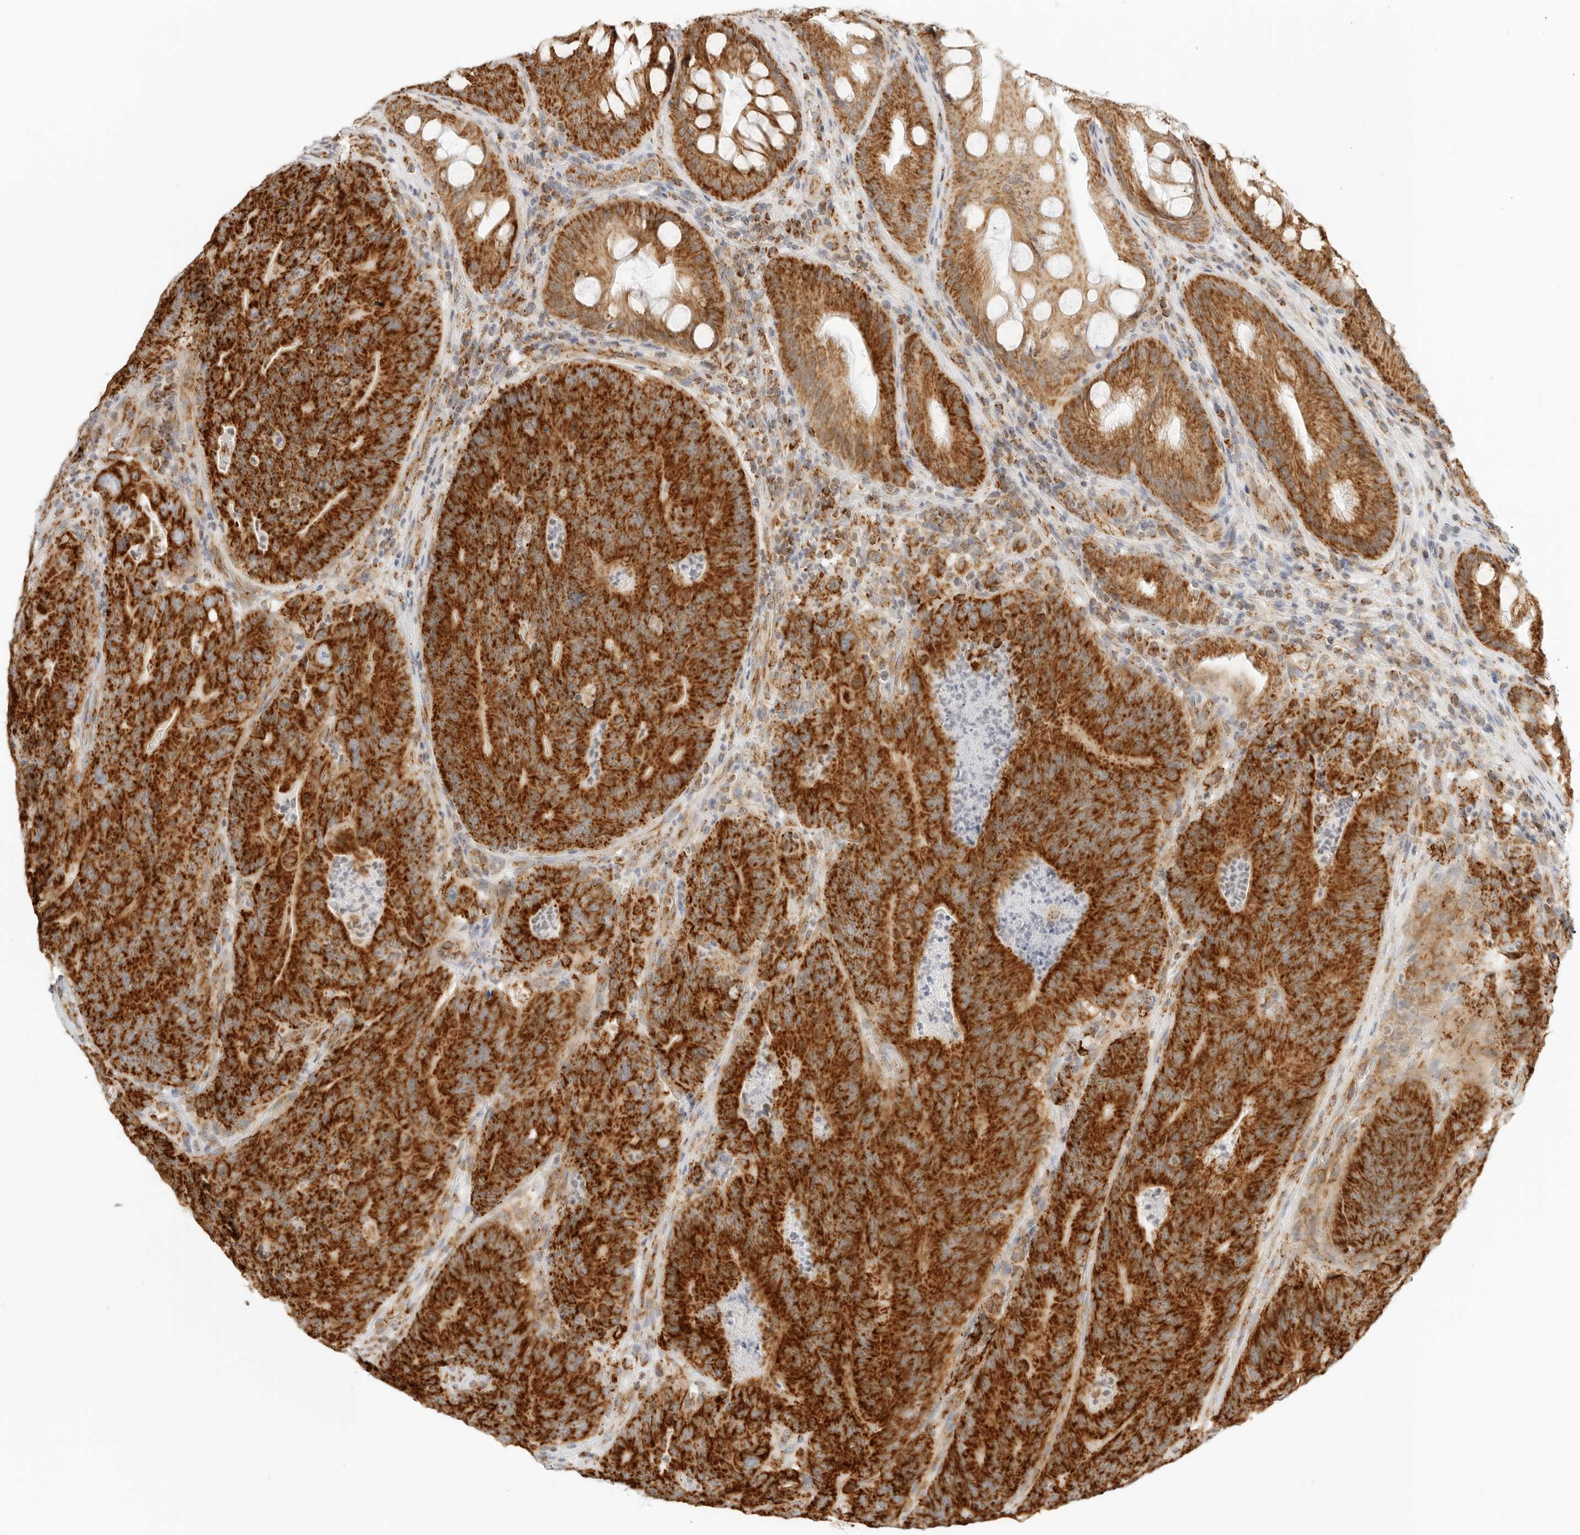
{"staining": {"intensity": "strong", "quantity": ">75%", "location": "cytoplasmic/membranous"}, "tissue": "colorectal cancer", "cell_type": "Tumor cells", "image_type": "cancer", "snomed": [{"axis": "morphology", "description": "Normal tissue, NOS"}, {"axis": "topography", "description": "Colon"}], "caption": "High-magnification brightfield microscopy of colorectal cancer stained with DAB (3,3'-diaminobenzidine) (brown) and counterstained with hematoxylin (blue). tumor cells exhibit strong cytoplasmic/membranous staining is identified in approximately>75% of cells.", "gene": "RC3H1", "patient": {"sex": "female", "age": 82}}